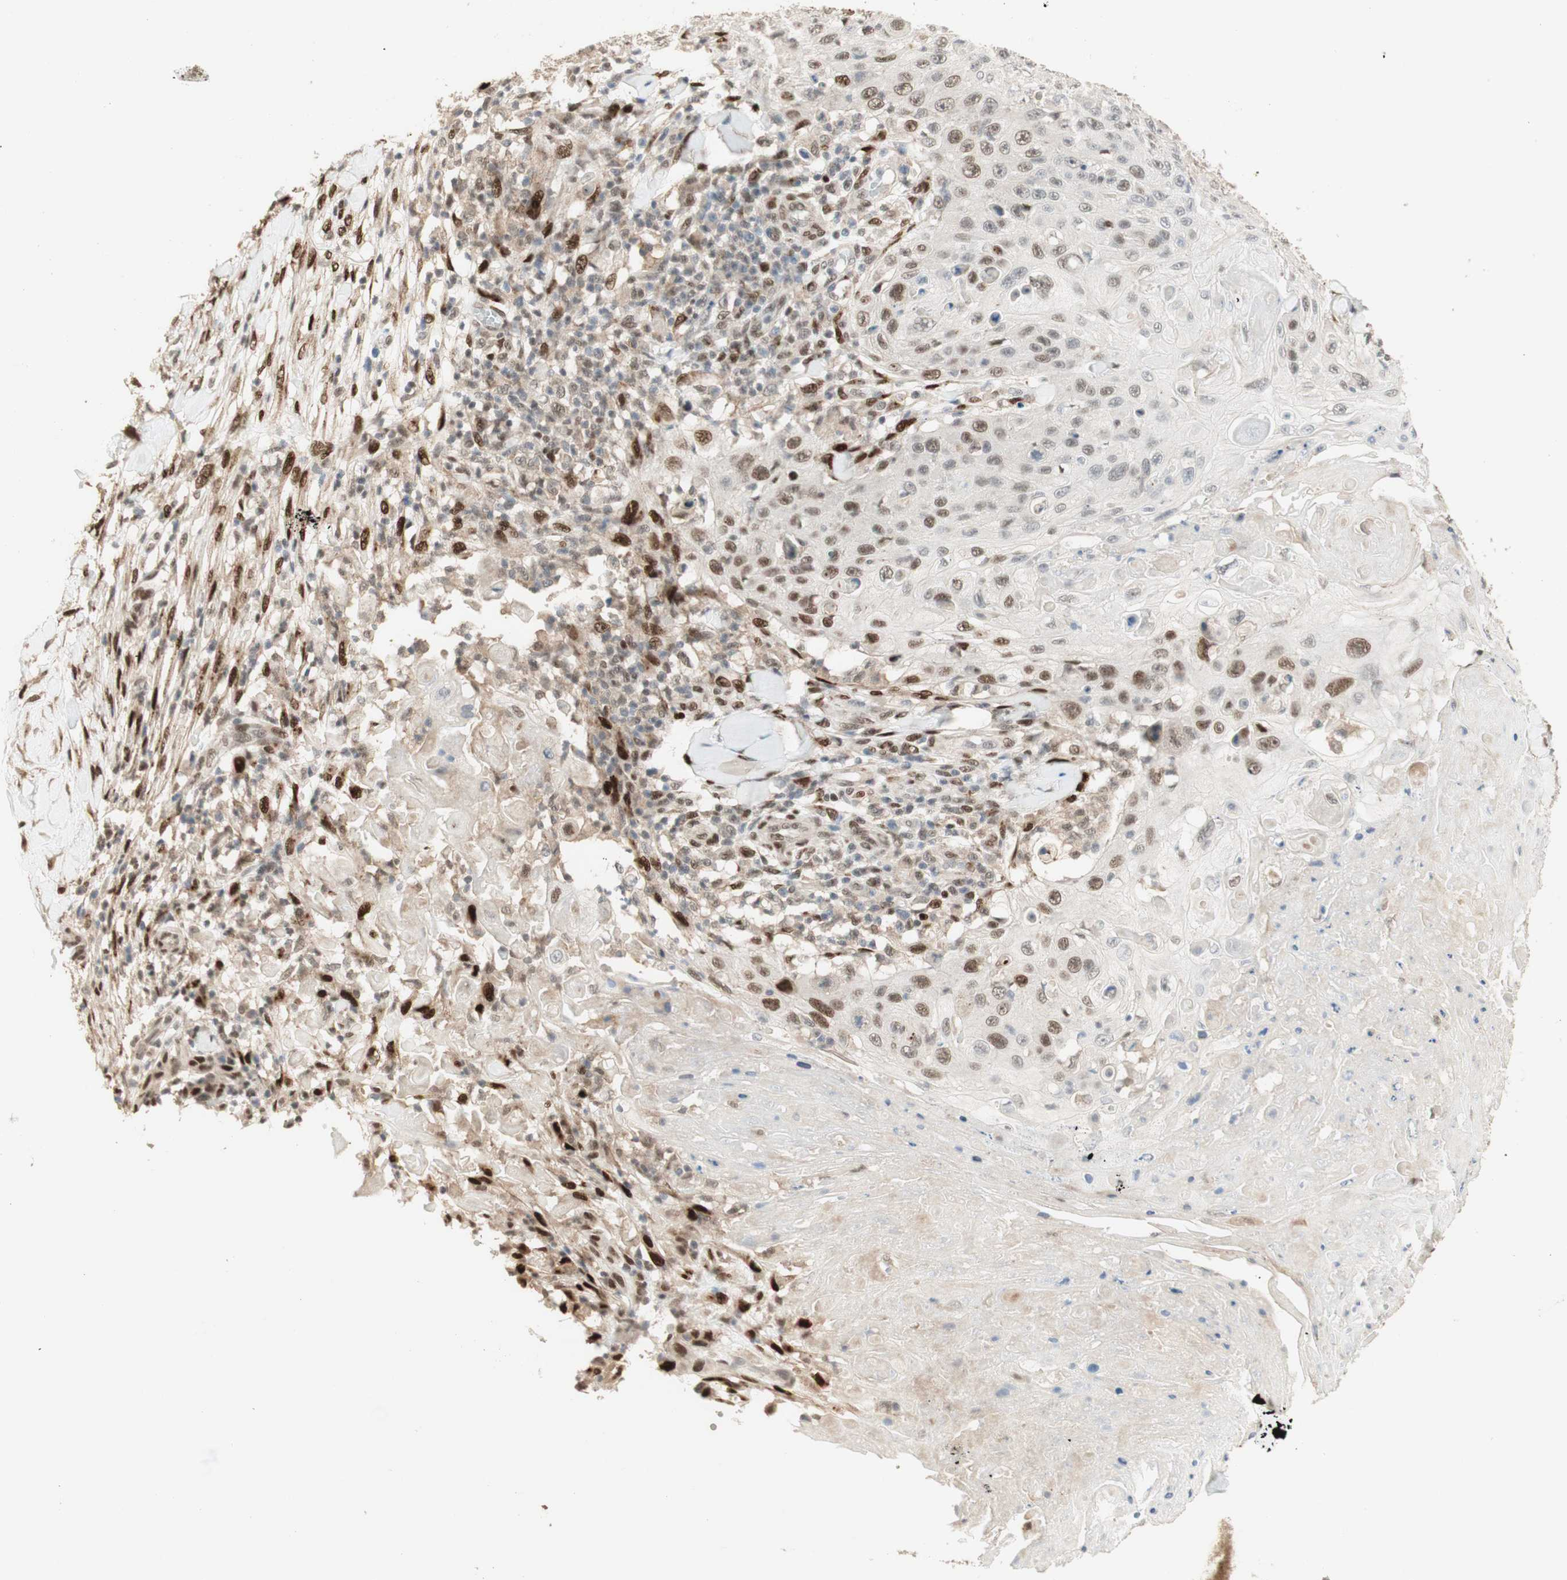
{"staining": {"intensity": "moderate", "quantity": "25%-75%", "location": "nuclear"}, "tissue": "skin cancer", "cell_type": "Tumor cells", "image_type": "cancer", "snomed": [{"axis": "morphology", "description": "Squamous cell carcinoma, NOS"}, {"axis": "topography", "description": "Skin"}], "caption": "IHC staining of skin cancer (squamous cell carcinoma), which displays medium levels of moderate nuclear staining in about 25%-75% of tumor cells indicating moderate nuclear protein expression. The staining was performed using DAB (3,3'-diaminobenzidine) (brown) for protein detection and nuclei were counterstained in hematoxylin (blue).", "gene": "FOXP1", "patient": {"sex": "male", "age": 86}}